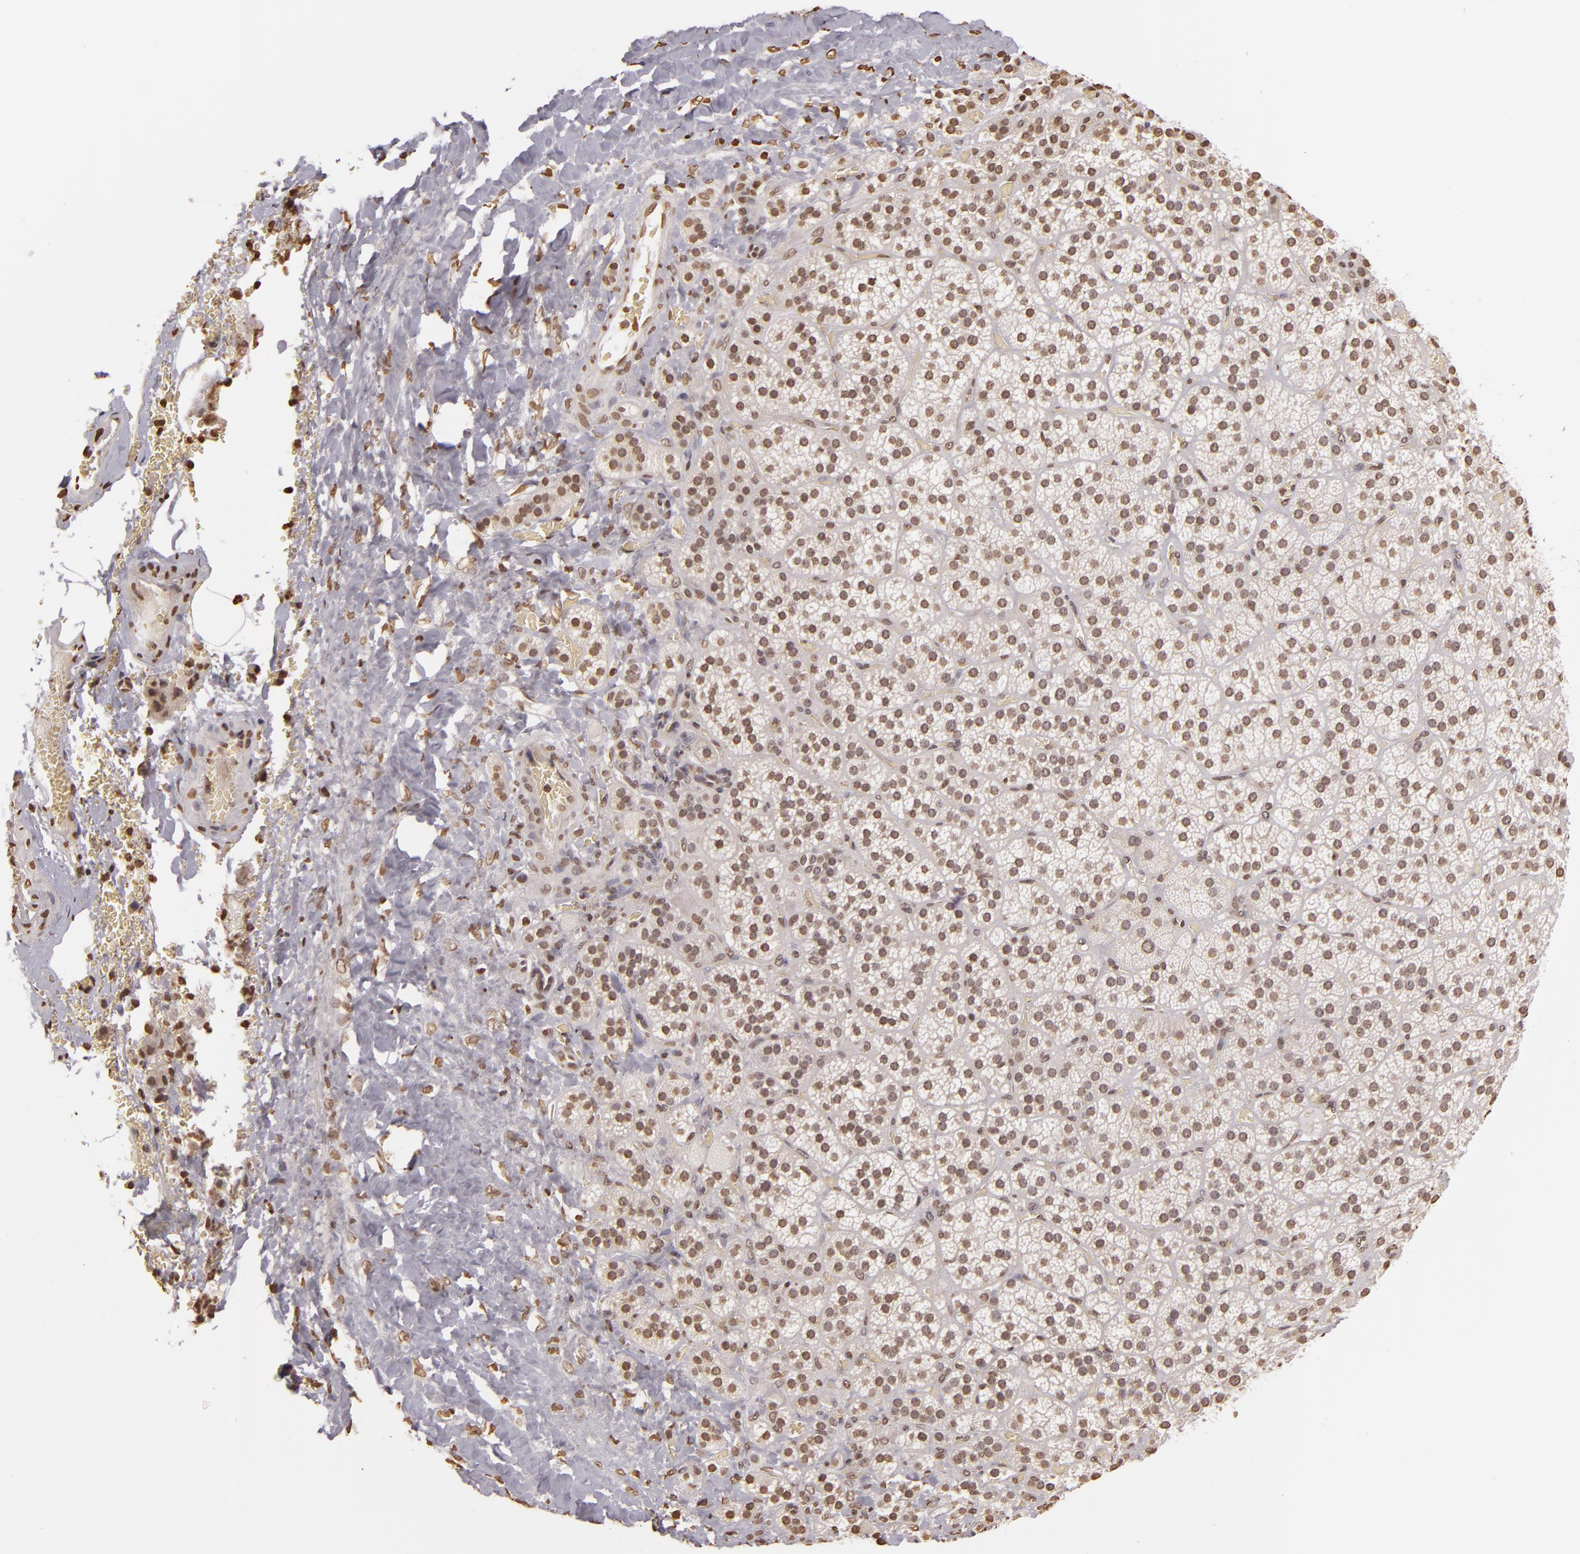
{"staining": {"intensity": "moderate", "quantity": ">75%", "location": "nuclear"}, "tissue": "adrenal gland", "cell_type": "Glandular cells", "image_type": "normal", "snomed": [{"axis": "morphology", "description": "Normal tissue, NOS"}, {"axis": "topography", "description": "Adrenal gland"}], "caption": "An immunohistochemistry (IHC) micrograph of normal tissue is shown. Protein staining in brown shows moderate nuclear positivity in adrenal gland within glandular cells. The protein of interest is shown in brown color, while the nuclei are stained blue.", "gene": "THRB", "patient": {"sex": "female", "age": 71}}